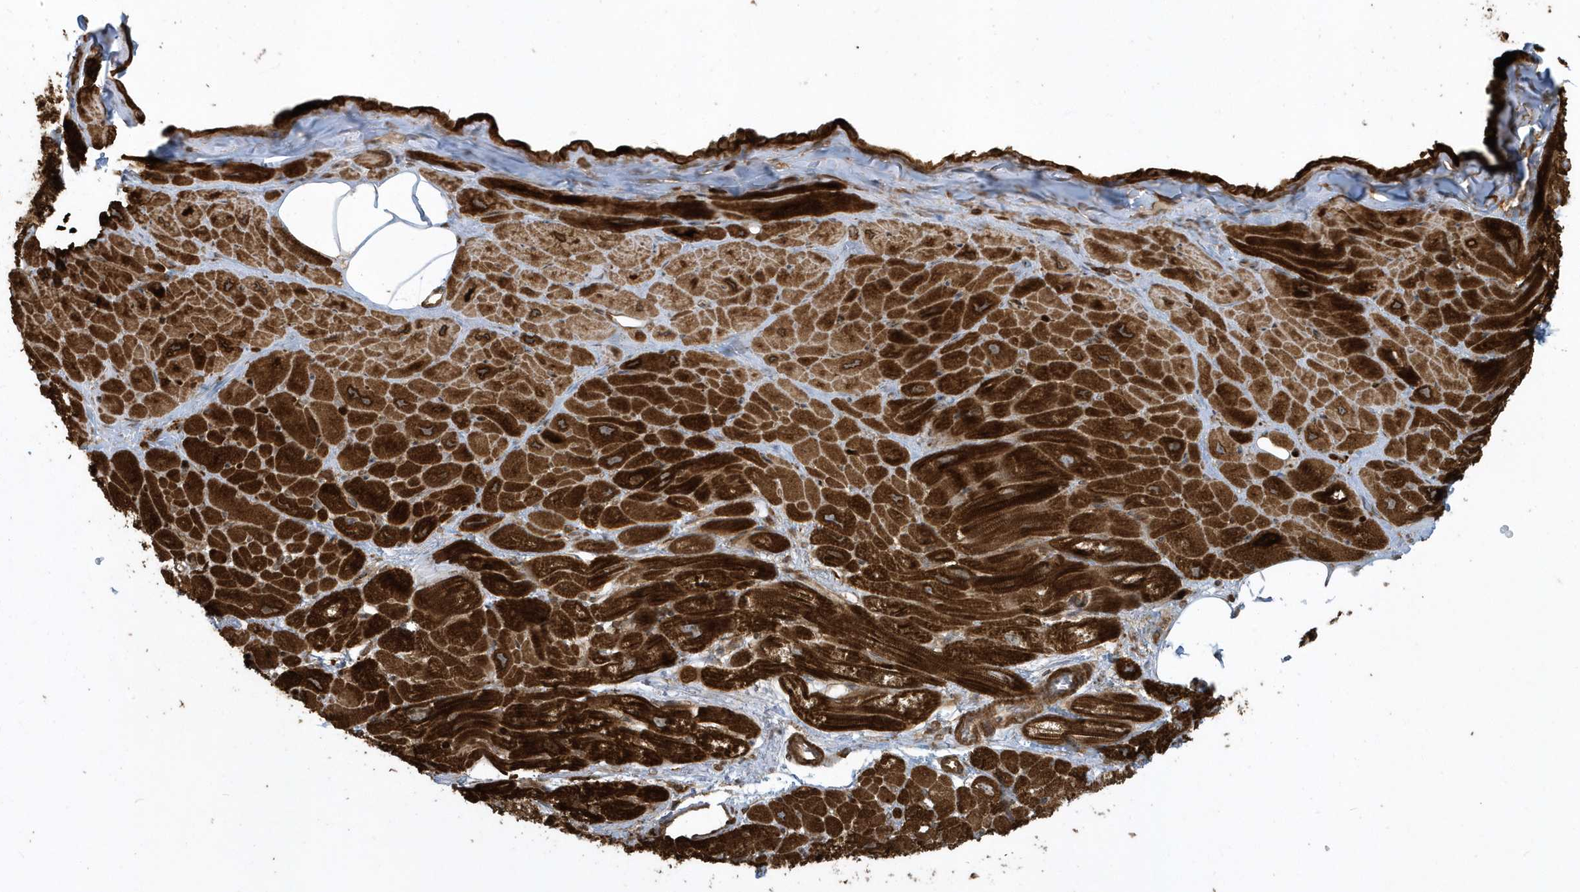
{"staining": {"intensity": "moderate", "quantity": ">75%", "location": "cytoplasmic/membranous"}, "tissue": "heart muscle", "cell_type": "Cardiomyocytes", "image_type": "normal", "snomed": [{"axis": "morphology", "description": "Normal tissue, NOS"}, {"axis": "topography", "description": "Heart"}], "caption": "Protein expression analysis of unremarkable human heart muscle reveals moderate cytoplasmic/membranous expression in approximately >75% of cardiomyocytes. (brown staining indicates protein expression, while blue staining denotes nuclei).", "gene": "CLCN6", "patient": {"sex": "male", "age": 50}}